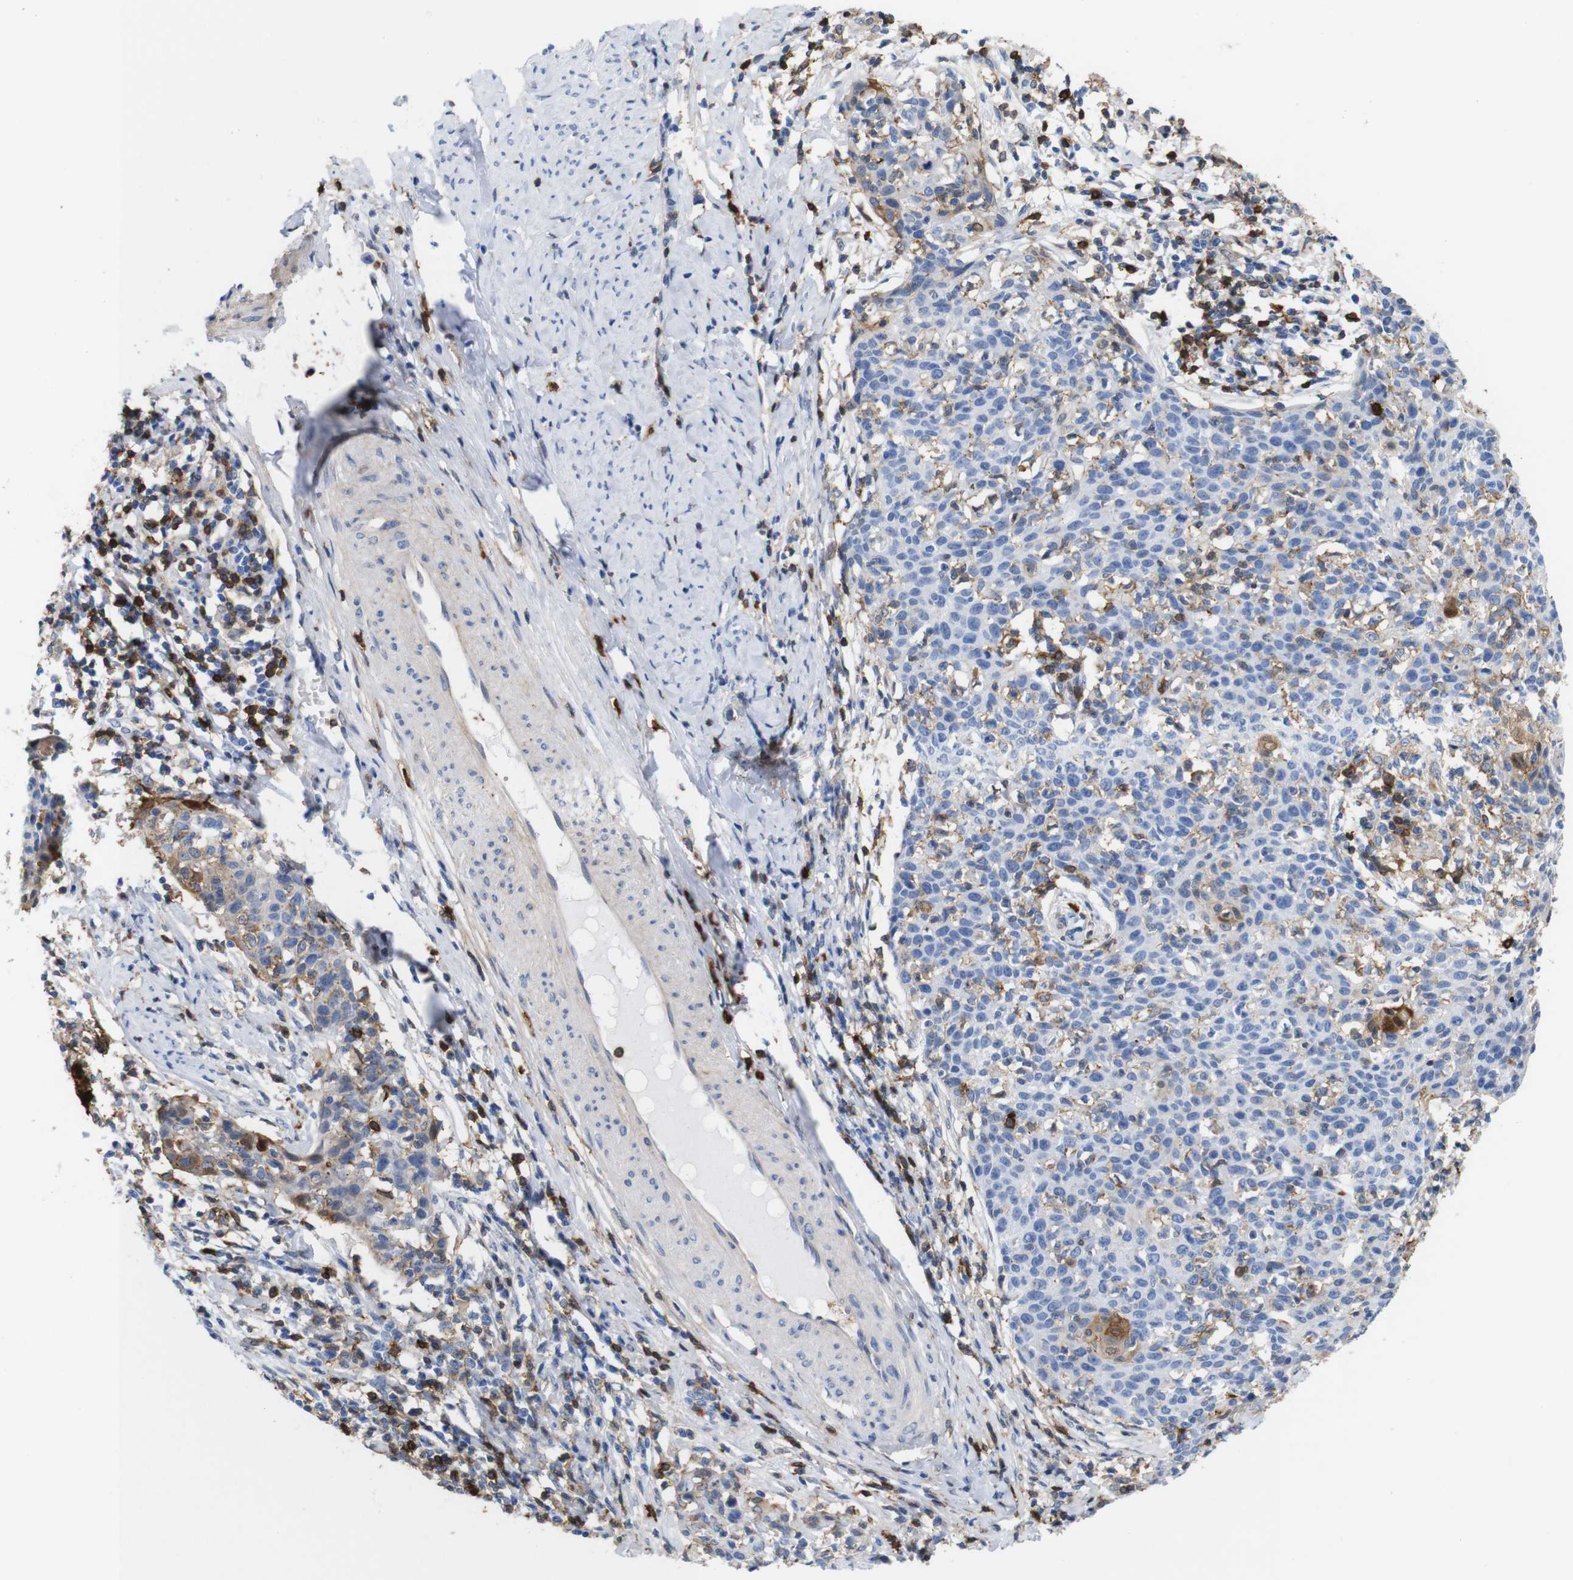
{"staining": {"intensity": "weak", "quantity": "<25%", "location": "cytoplasmic/membranous"}, "tissue": "cervical cancer", "cell_type": "Tumor cells", "image_type": "cancer", "snomed": [{"axis": "morphology", "description": "Squamous cell carcinoma, NOS"}, {"axis": "topography", "description": "Cervix"}], "caption": "Image shows no protein staining in tumor cells of squamous cell carcinoma (cervical) tissue.", "gene": "ANXA1", "patient": {"sex": "female", "age": 38}}